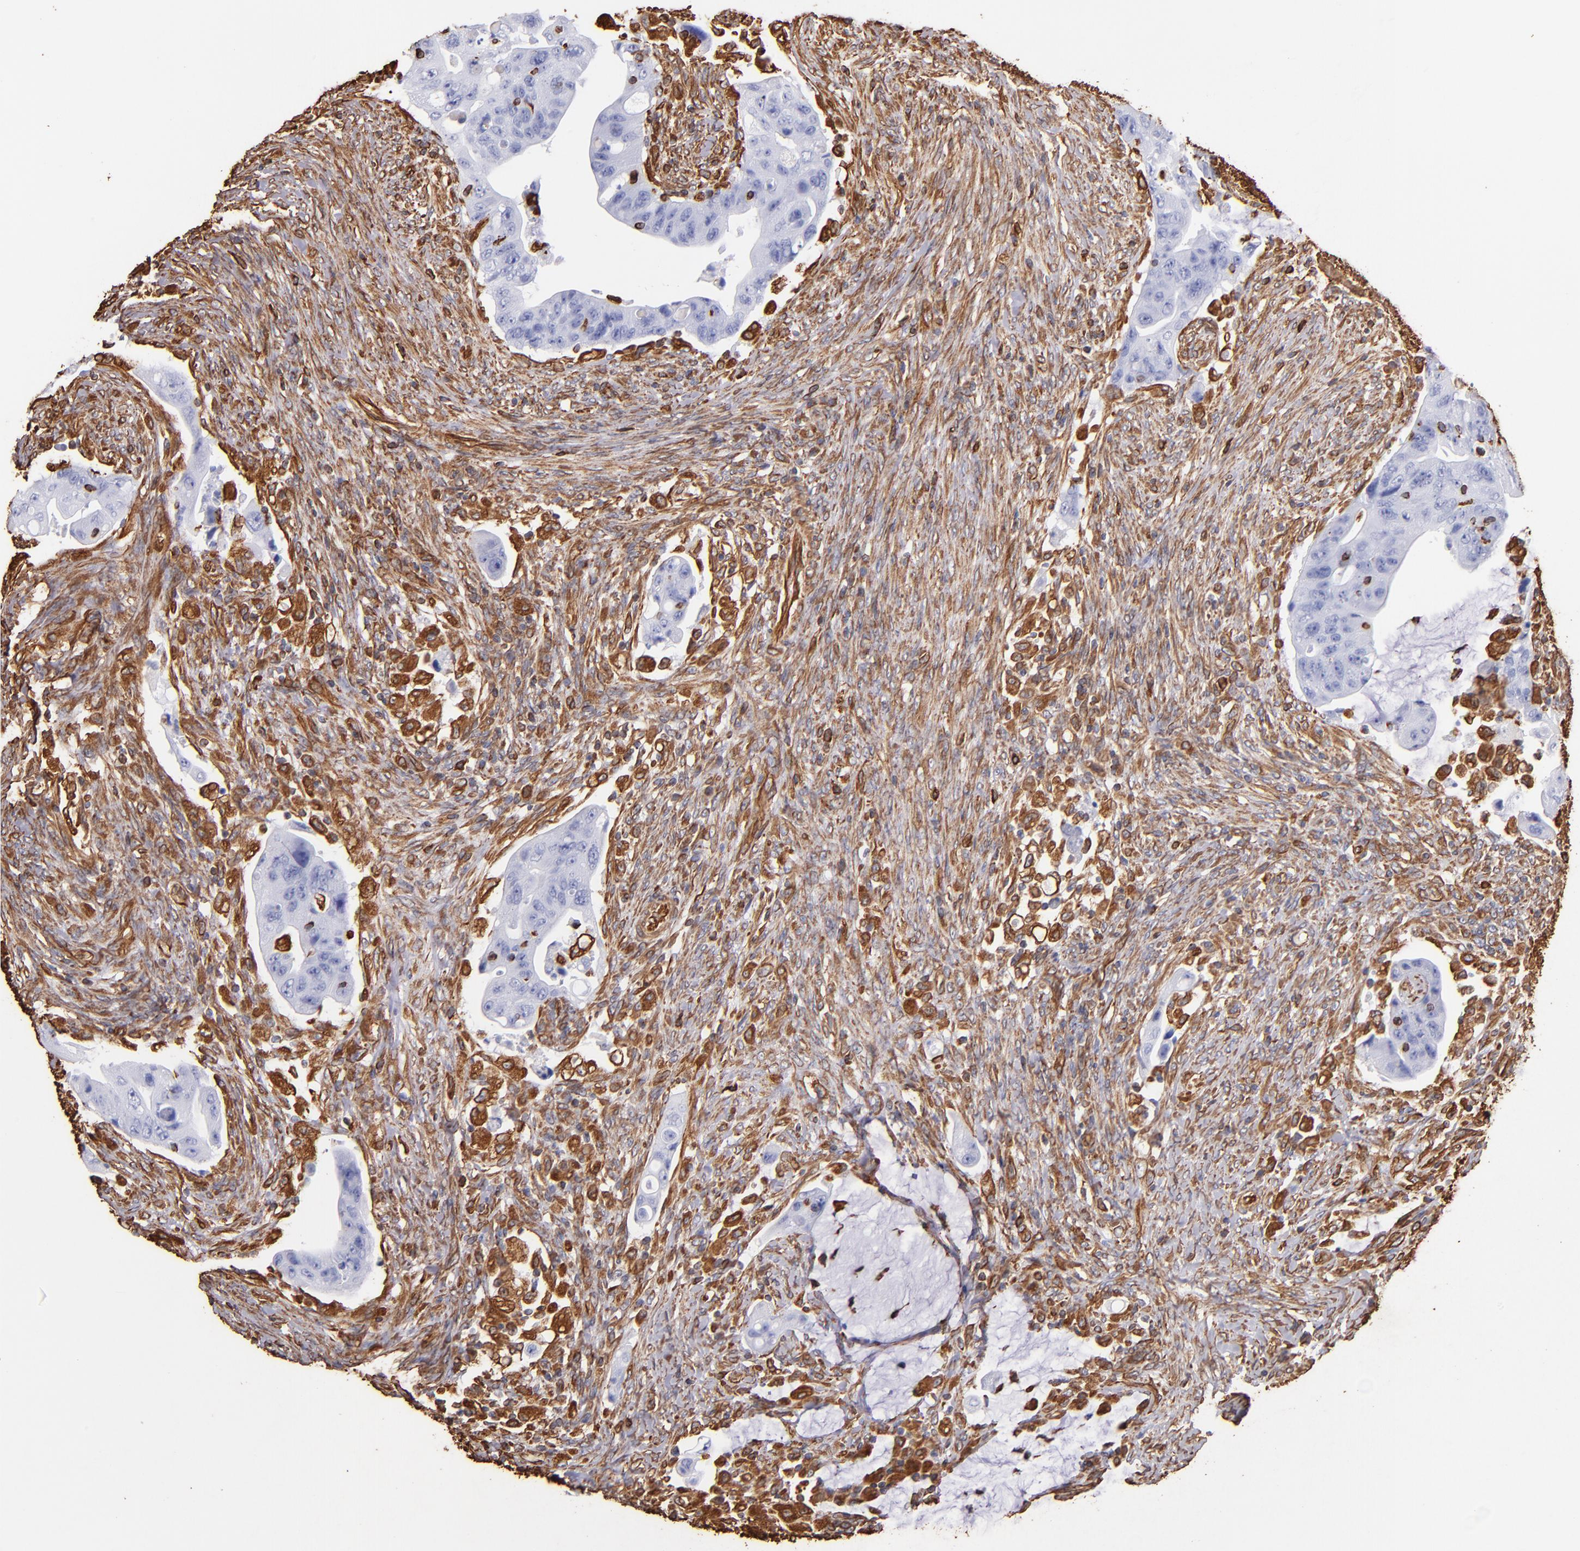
{"staining": {"intensity": "negative", "quantity": "none", "location": "none"}, "tissue": "colorectal cancer", "cell_type": "Tumor cells", "image_type": "cancer", "snomed": [{"axis": "morphology", "description": "Adenocarcinoma, NOS"}, {"axis": "topography", "description": "Rectum"}], "caption": "Protein analysis of colorectal cancer demonstrates no significant positivity in tumor cells.", "gene": "VIM", "patient": {"sex": "female", "age": 71}}